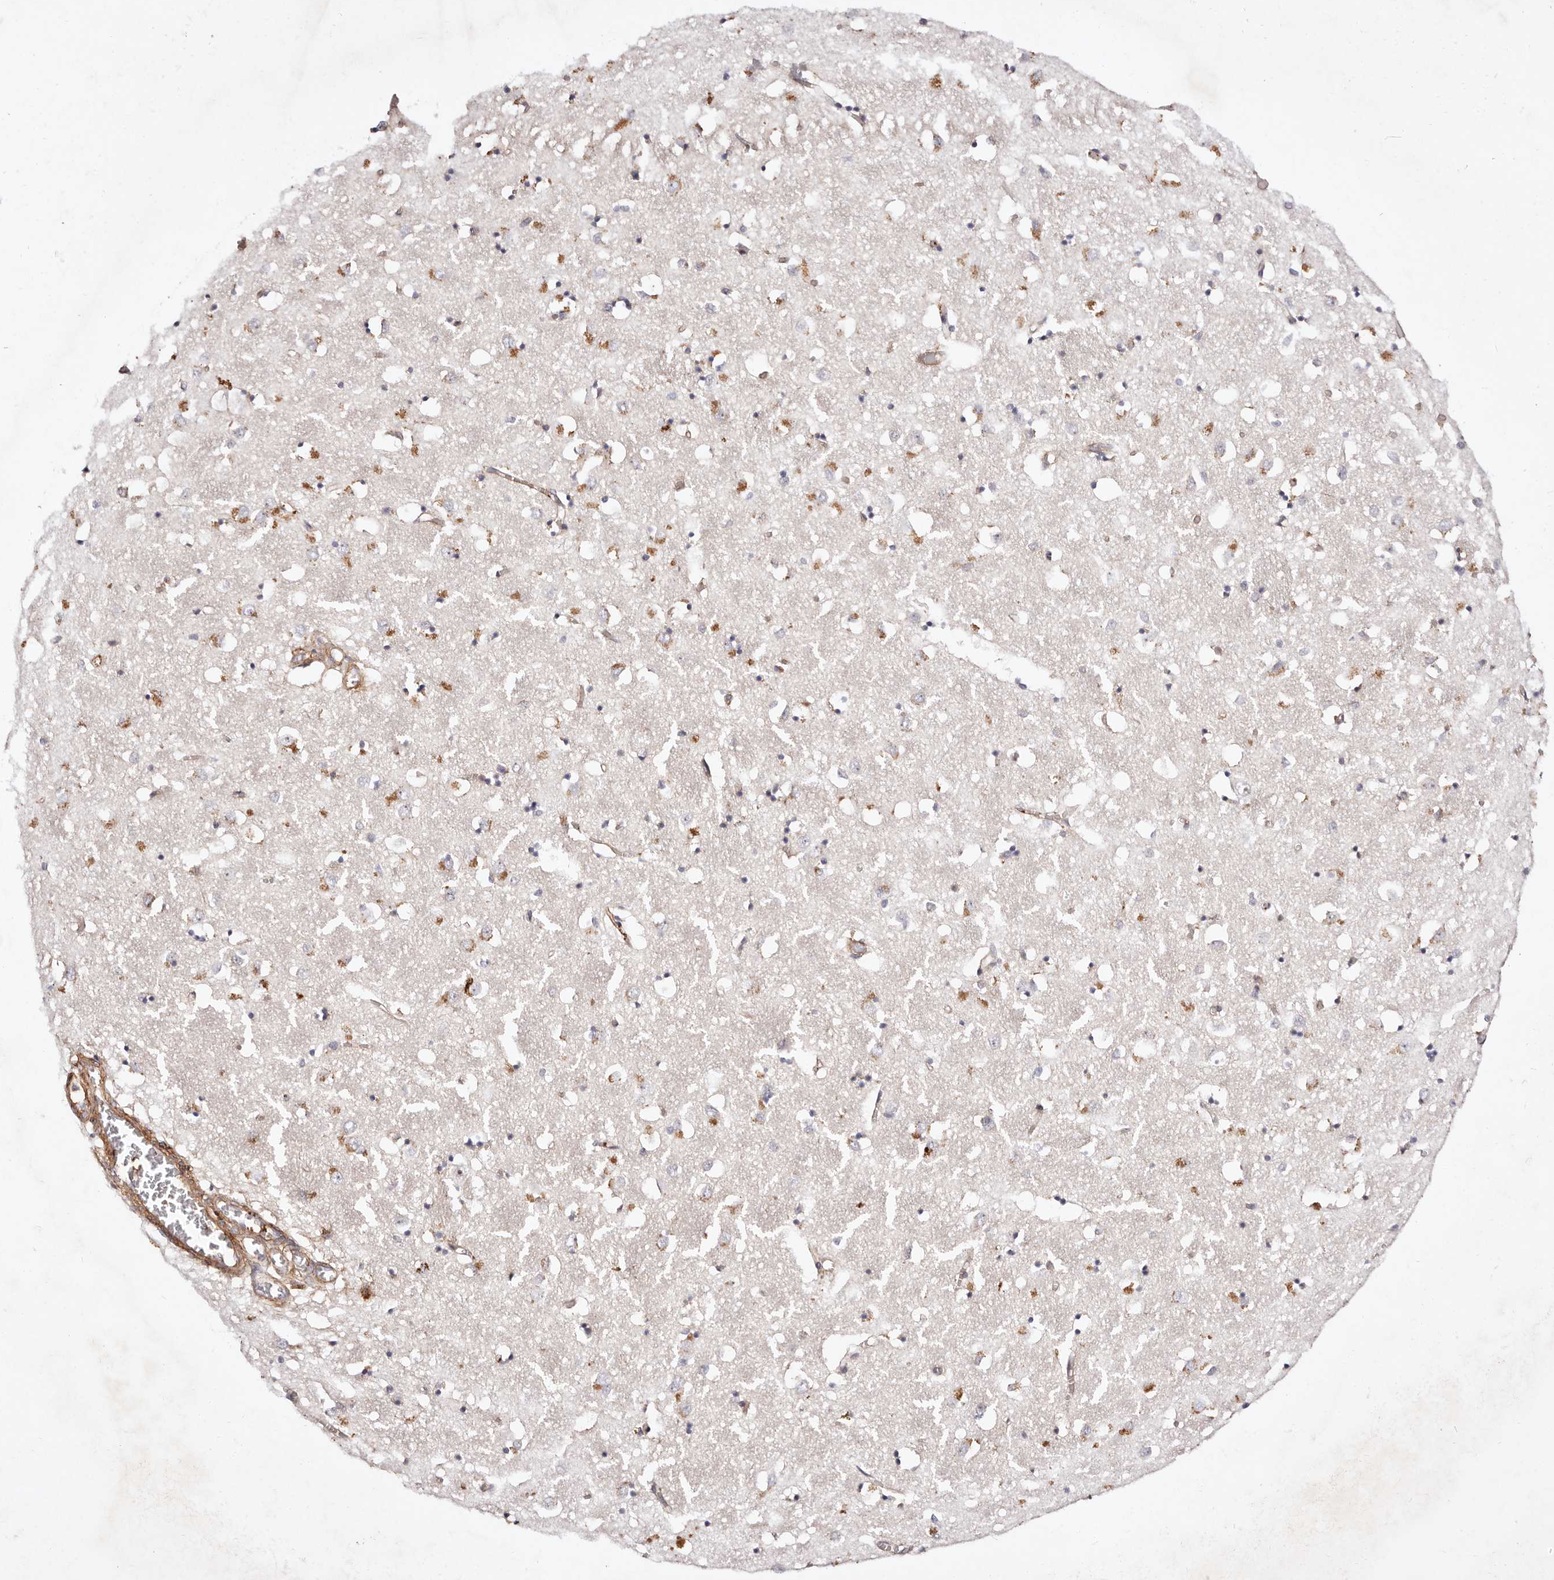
{"staining": {"intensity": "negative", "quantity": "none", "location": "none"}, "tissue": "caudate", "cell_type": "Glial cells", "image_type": "normal", "snomed": [{"axis": "morphology", "description": "Normal tissue, NOS"}, {"axis": "topography", "description": "Lateral ventricle wall"}], "caption": "Immunohistochemical staining of normal human caudate displays no significant expression in glial cells. (DAB immunohistochemistry visualized using brightfield microscopy, high magnification).", "gene": "MTMR11", "patient": {"sex": "male", "age": 70}}